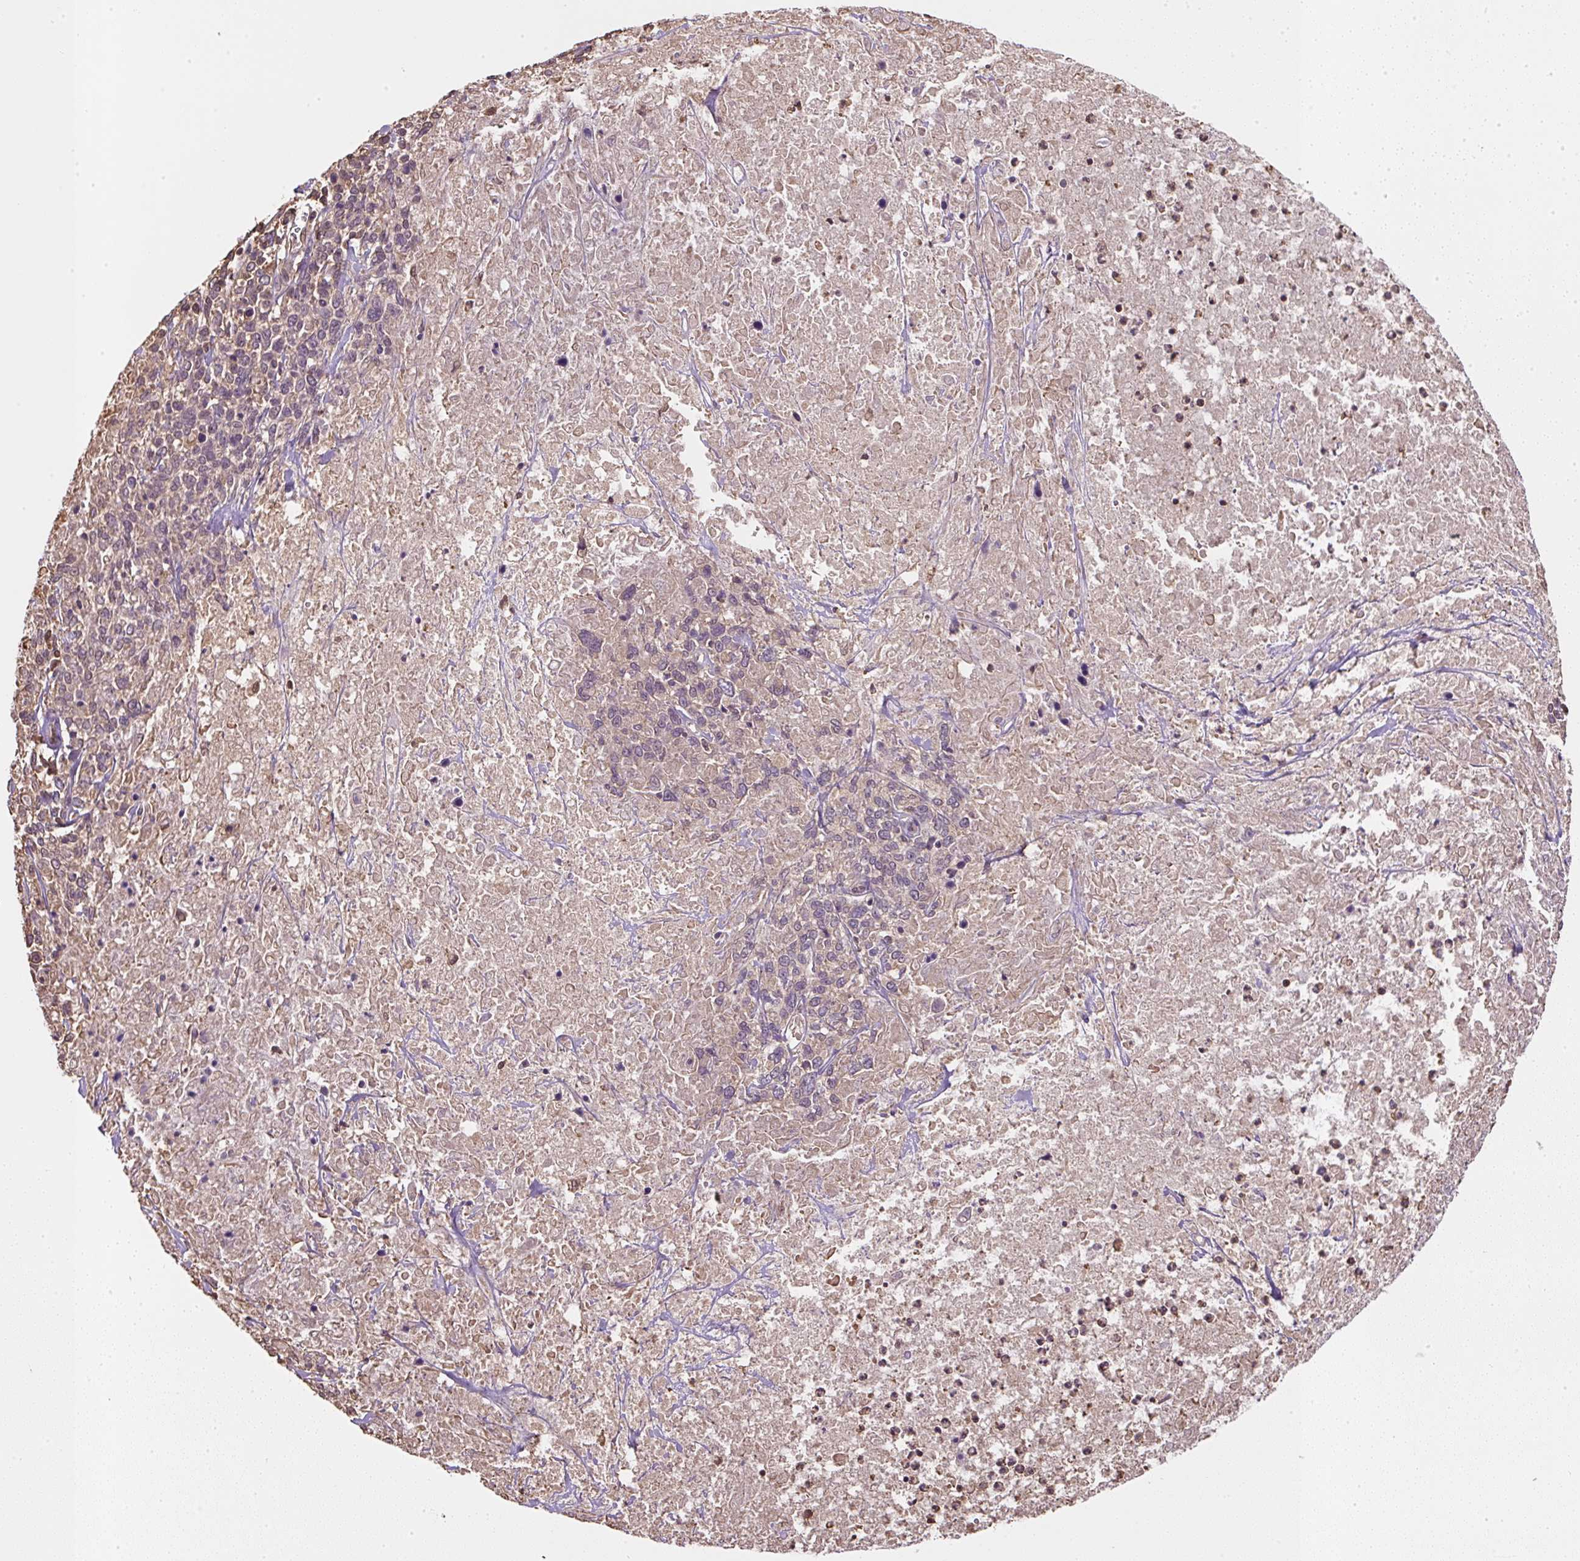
{"staining": {"intensity": "negative", "quantity": "none", "location": "none"}, "tissue": "cervical cancer", "cell_type": "Tumor cells", "image_type": "cancer", "snomed": [{"axis": "morphology", "description": "Squamous cell carcinoma, NOS"}, {"axis": "topography", "description": "Cervix"}], "caption": "Cervical squamous cell carcinoma was stained to show a protein in brown. There is no significant expression in tumor cells.", "gene": "TMEM170B", "patient": {"sex": "female", "age": 46}}